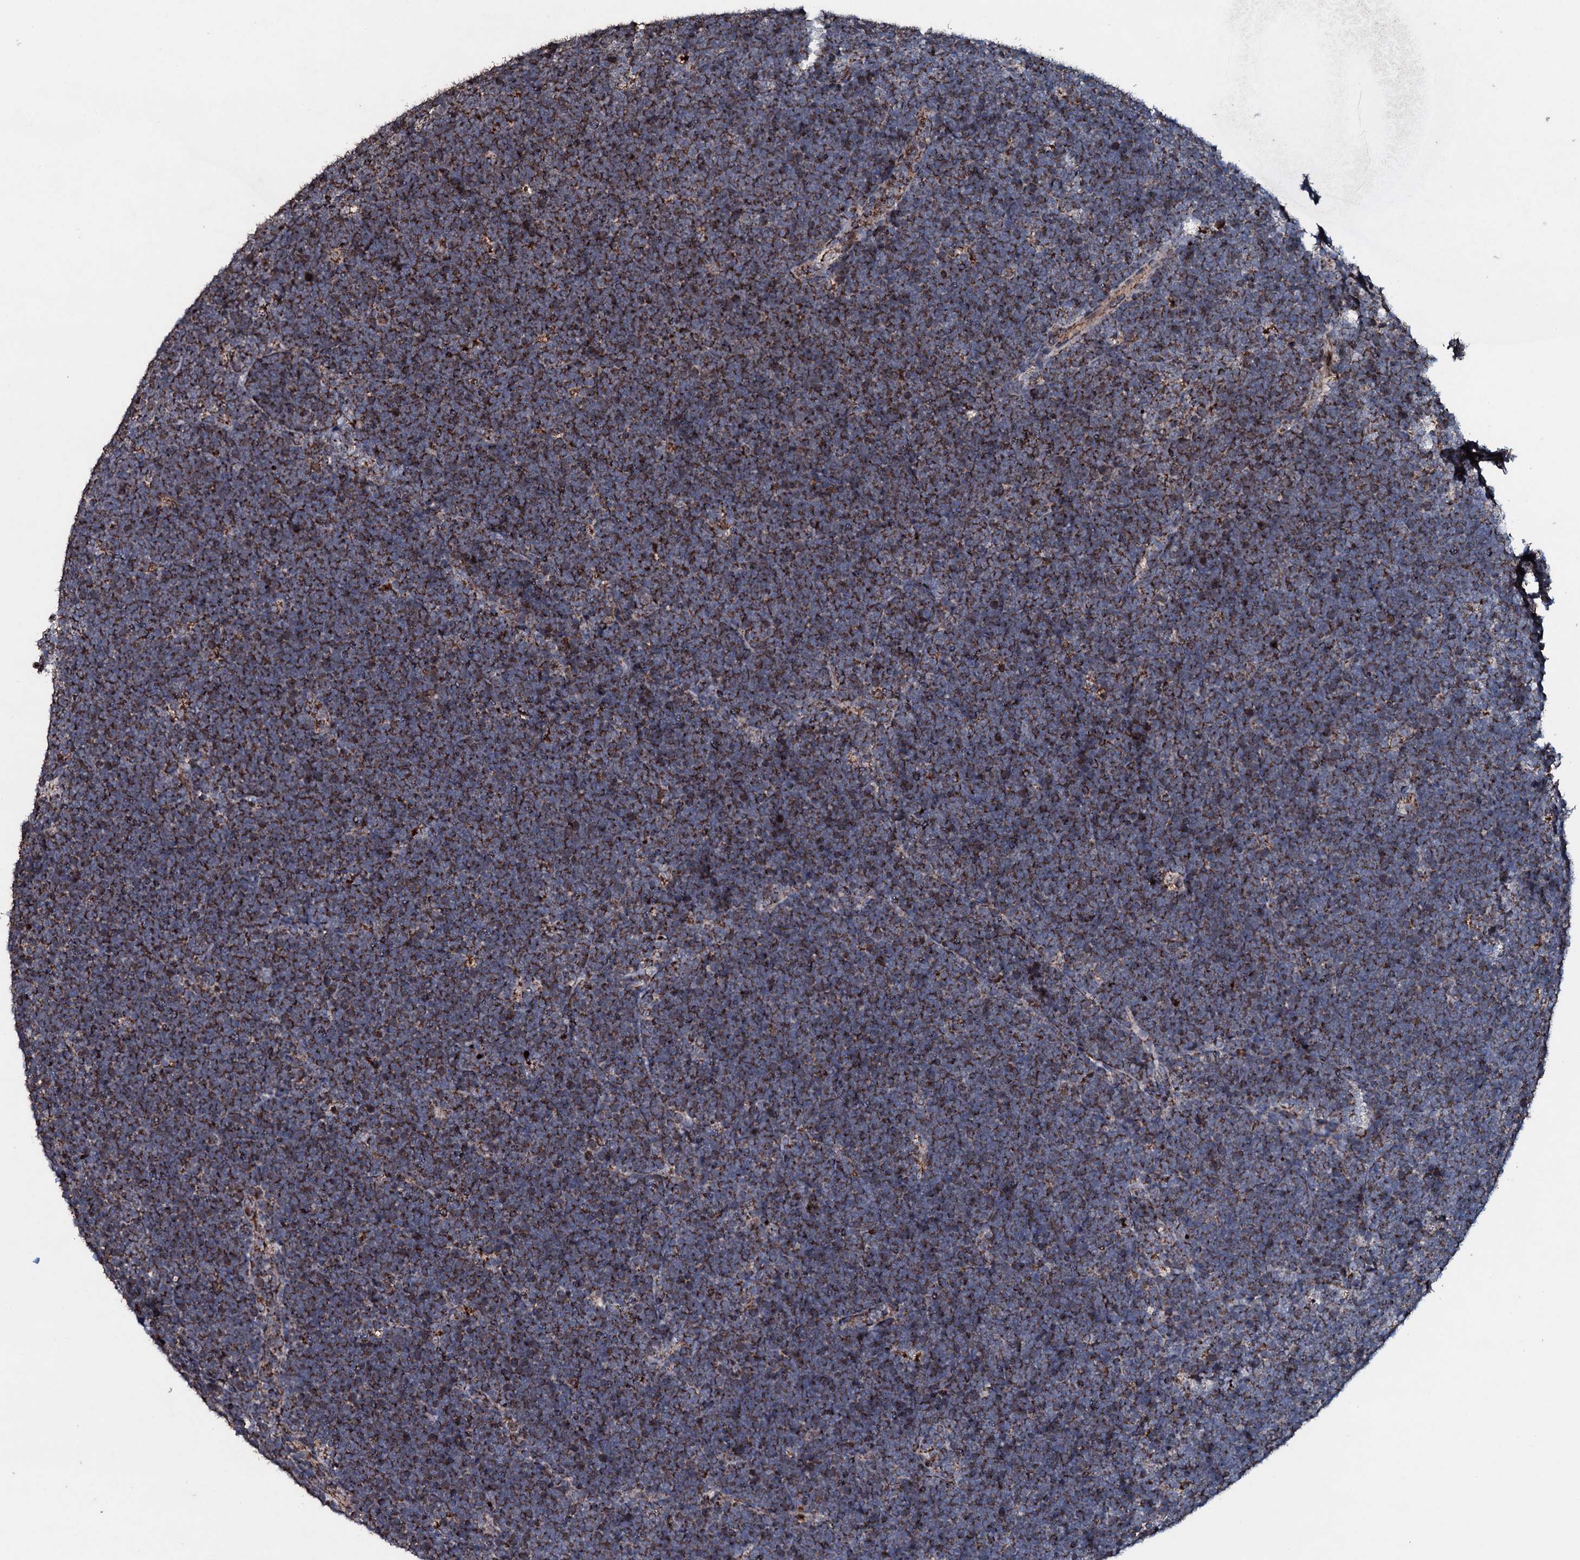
{"staining": {"intensity": "moderate", "quantity": ">75%", "location": "cytoplasmic/membranous"}, "tissue": "lymphoma", "cell_type": "Tumor cells", "image_type": "cancer", "snomed": [{"axis": "morphology", "description": "Malignant lymphoma, non-Hodgkin's type, High grade"}, {"axis": "topography", "description": "Lymph node"}], "caption": "Lymphoma stained with a brown dye demonstrates moderate cytoplasmic/membranous positive positivity in about >75% of tumor cells.", "gene": "DYNC2I2", "patient": {"sex": "male", "age": 13}}